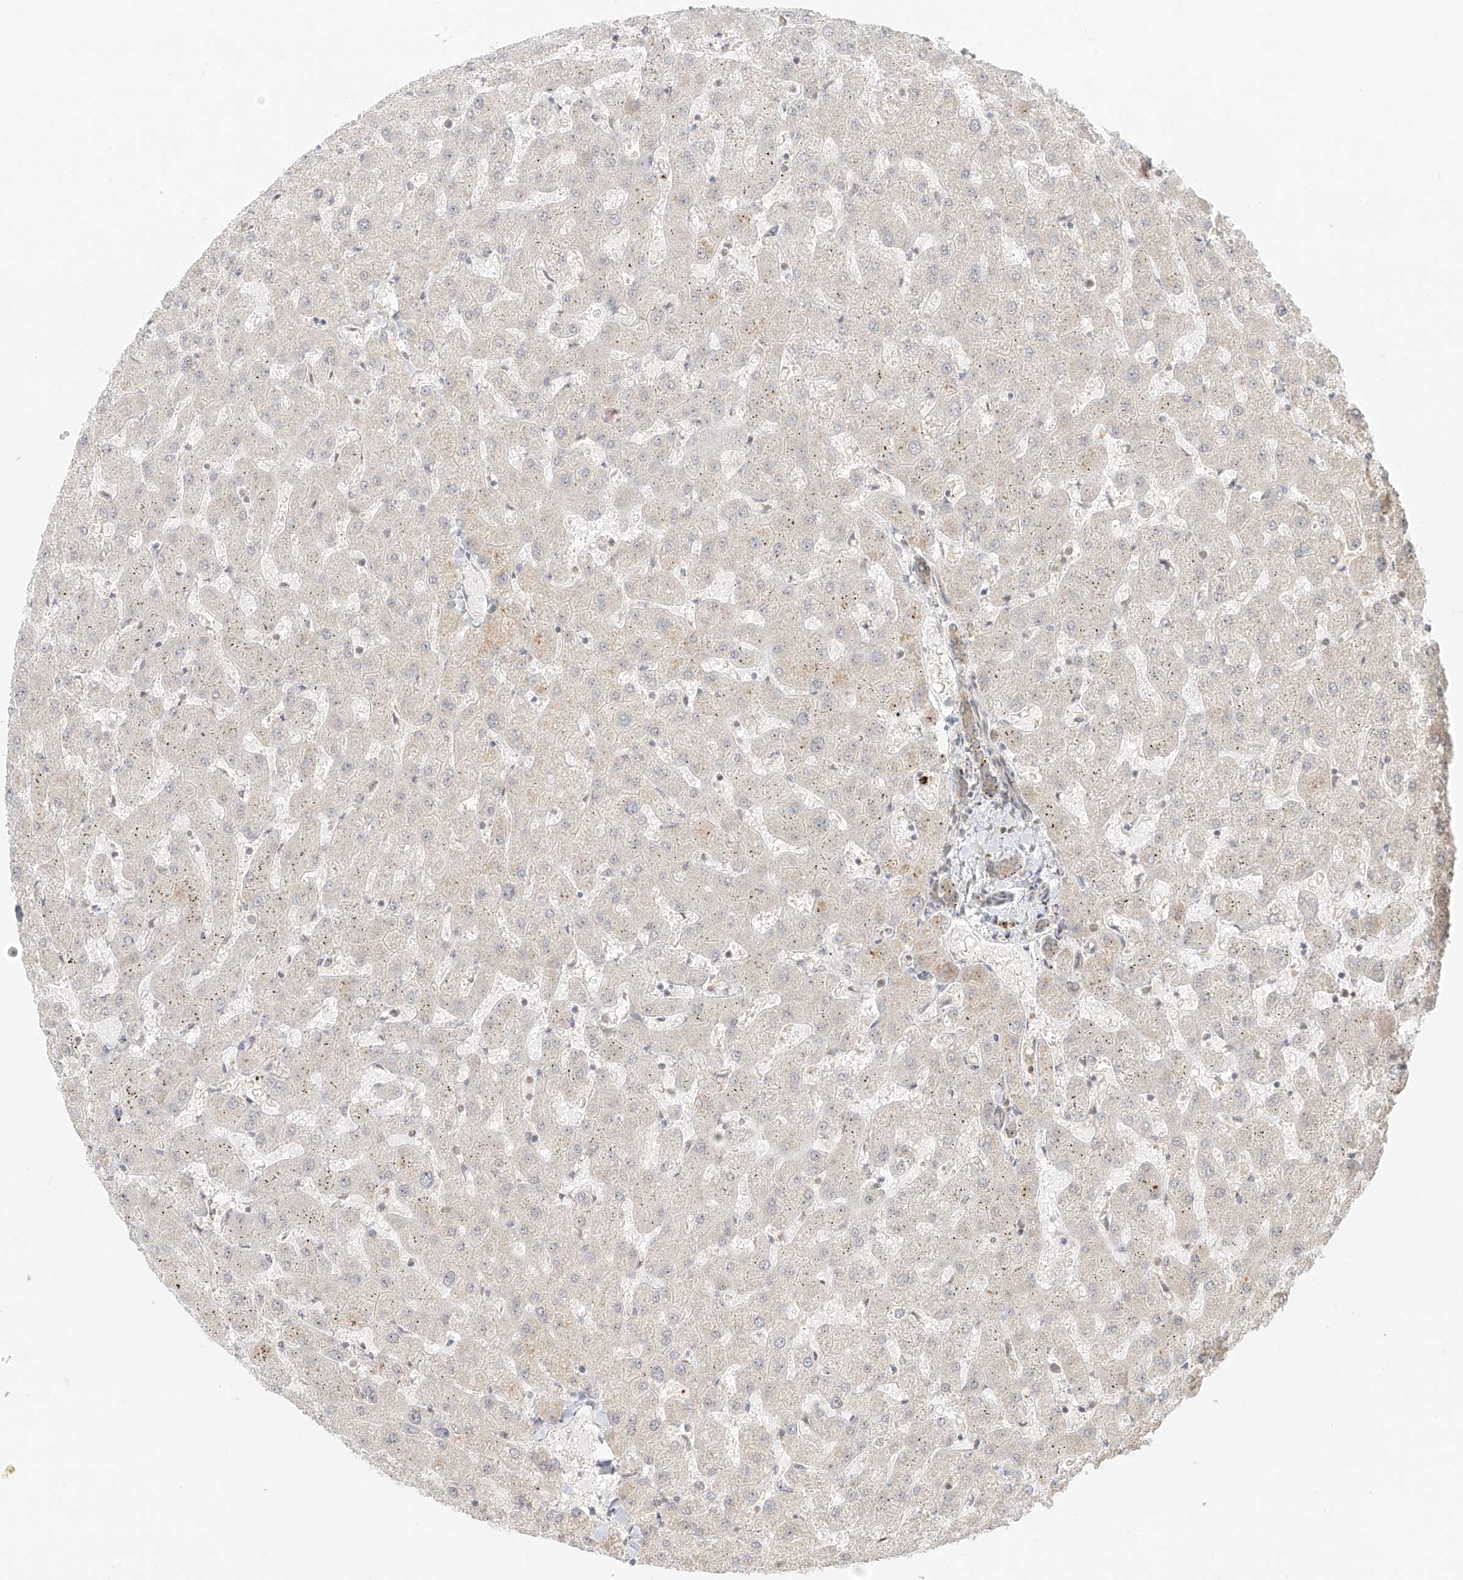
{"staining": {"intensity": "weak", "quantity": "25%-75%", "location": "cytoplasmic/membranous"}, "tissue": "liver", "cell_type": "Cholangiocytes", "image_type": "normal", "snomed": [{"axis": "morphology", "description": "Normal tissue, NOS"}, {"axis": "topography", "description": "Liver"}], "caption": "Immunohistochemistry (IHC) micrograph of benign liver stained for a protein (brown), which exhibits low levels of weak cytoplasmic/membranous staining in approximately 25%-75% of cholangiocytes.", "gene": "MIPEP", "patient": {"sex": "female", "age": 63}}